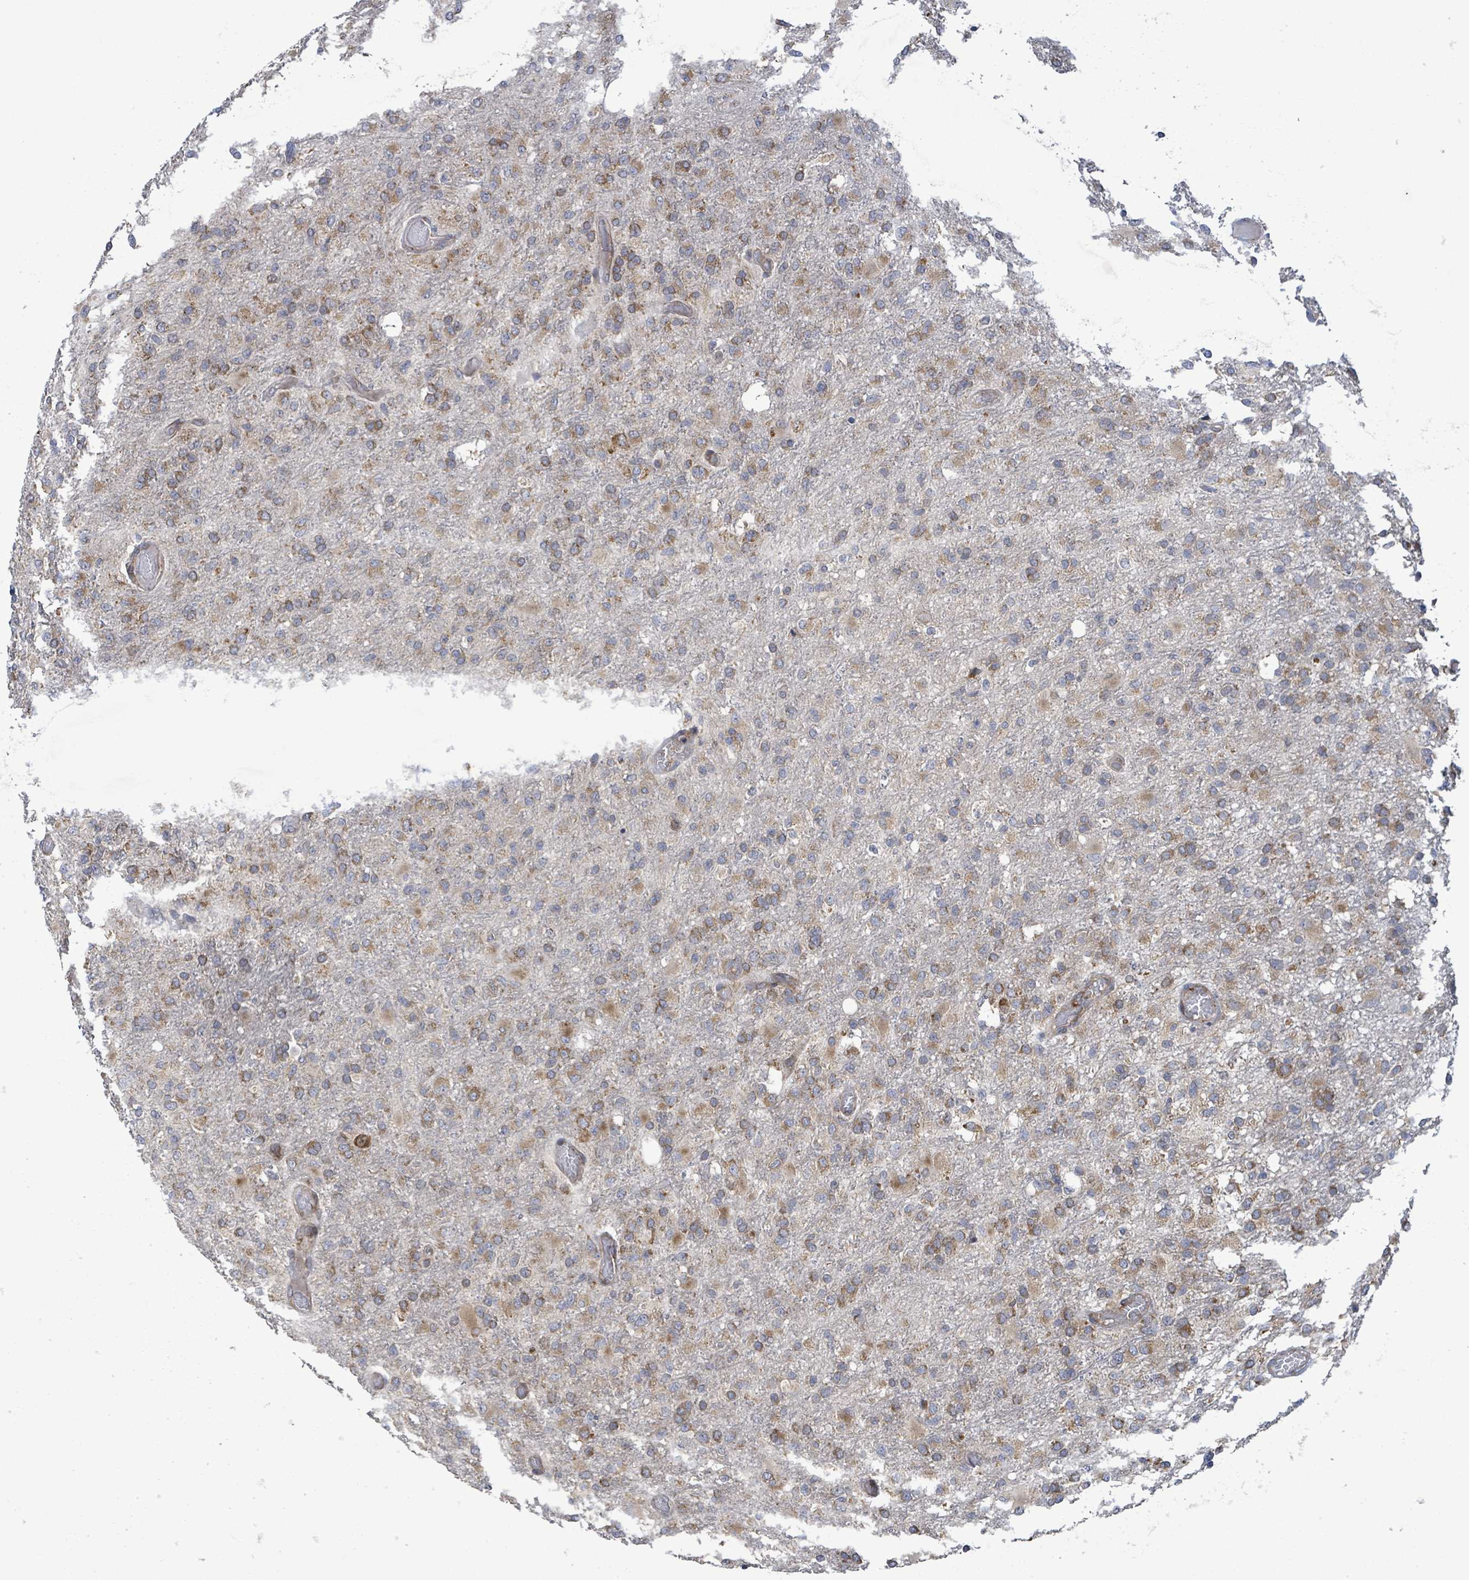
{"staining": {"intensity": "weak", "quantity": "25%-75%", "location": "cytoplasmic/membranous"}, "tissue": "glioma", "cell_type": "Tumor cells", "image_type": "cancer", "snomed": [{"axis": "morphology", "description": "Glioma, malignant, High grade"}, {"axis": "topography", "description": "Brain"}], "caption": "Malignant glioma (high-grade) stained with a protein marker exhibits weak staining in tumor cells.", "gene": "NOMO1", "patient": {"sex": "female", "age": 74}}